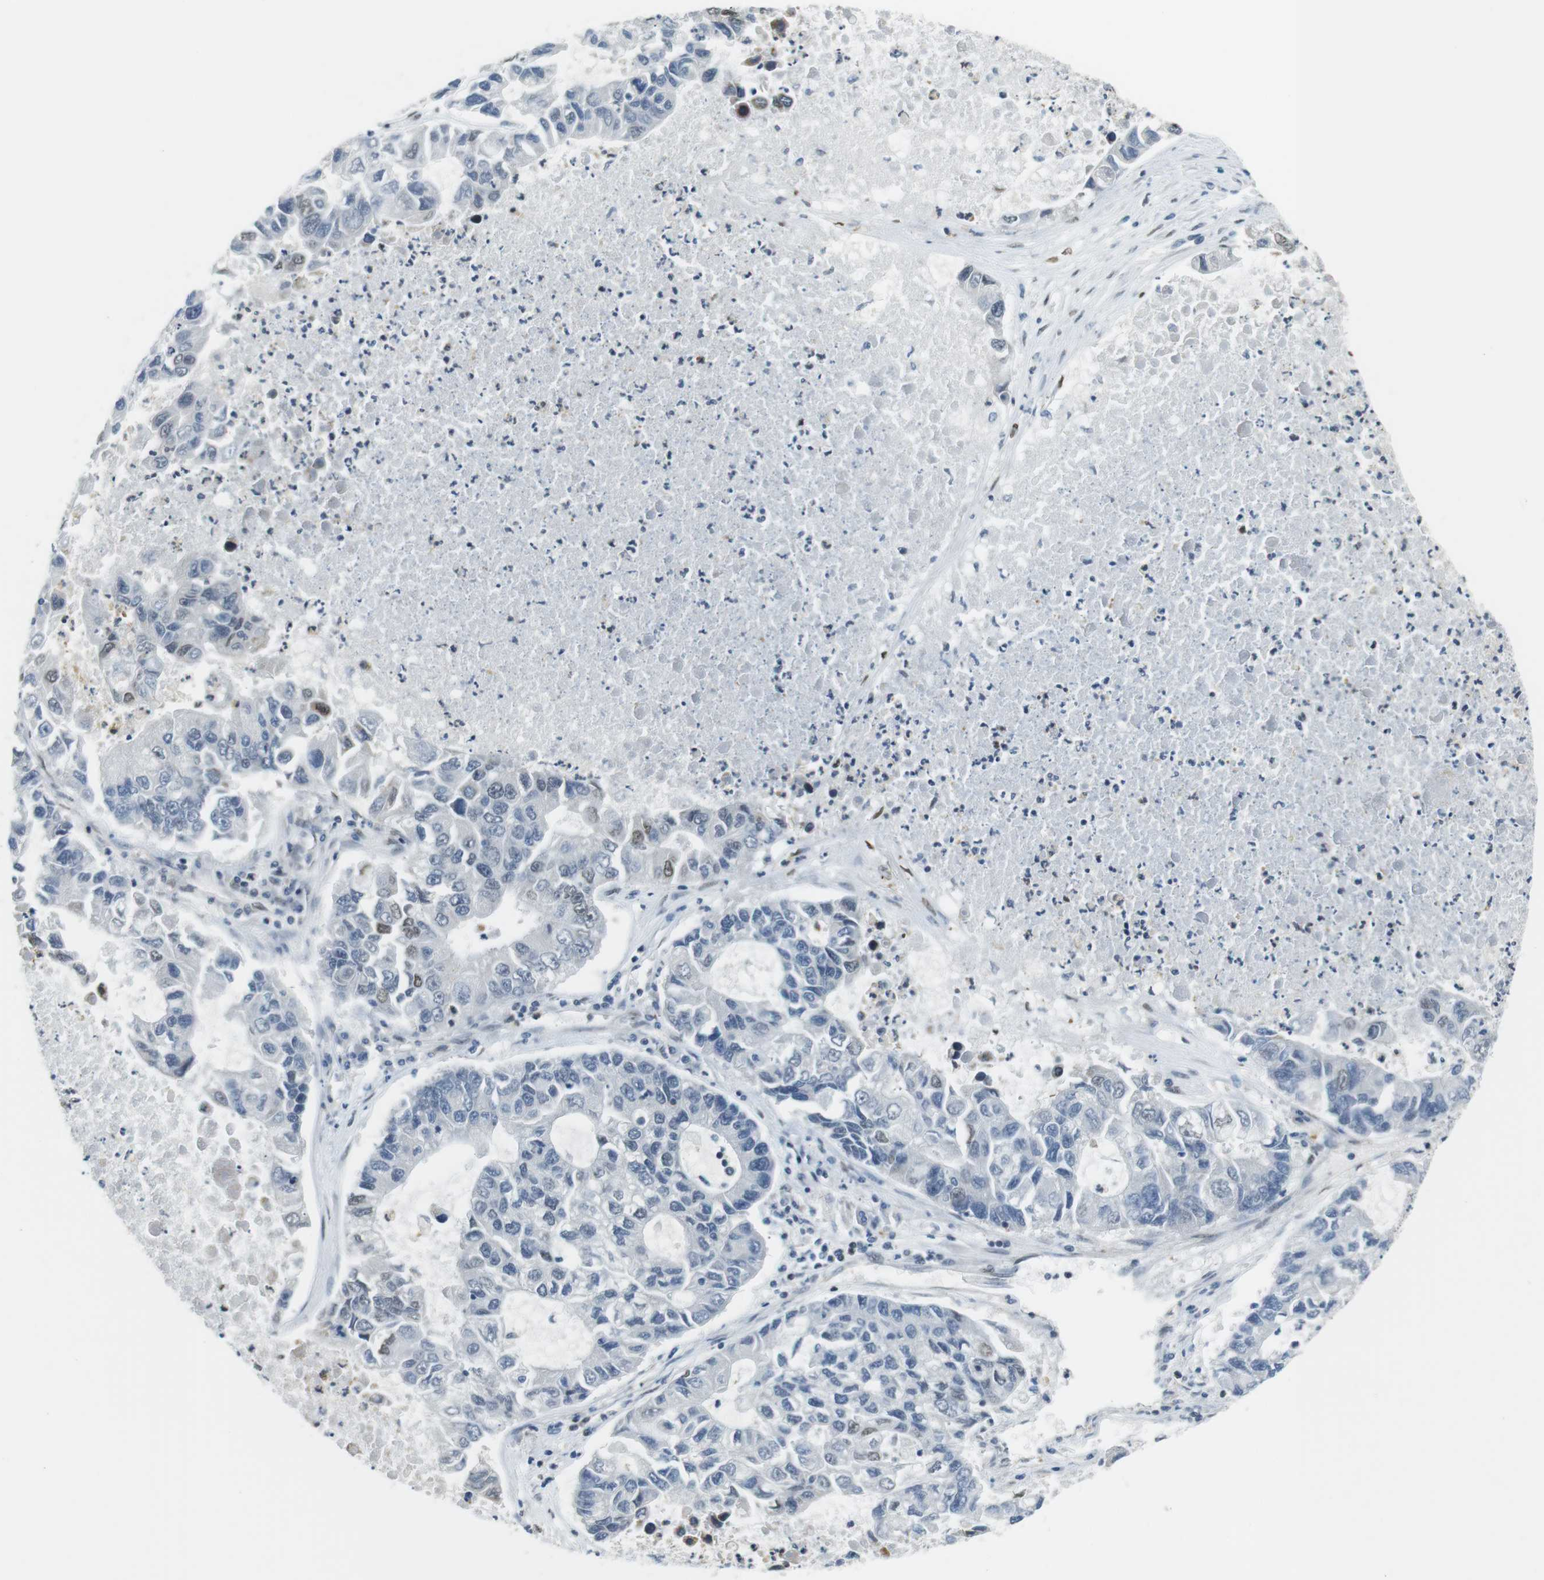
{"staining": {"intensity": "weak", "quantity": "<25%", "location": "nuclear"}, "tissue": "lung cancer", "cell_type": "Tumor cells", "image_type": "cancer", "snomed": [{"axis": "morphology", "description": "Adenocarcinoma, NOS"}, {"axis": "topography", "description": "Lung"}], "caption": "Tumor cells show no significant protein expression in adenocarcinoma (lung).", "gene": "USP7", "patient": {"sex": "female", "age": 51}}